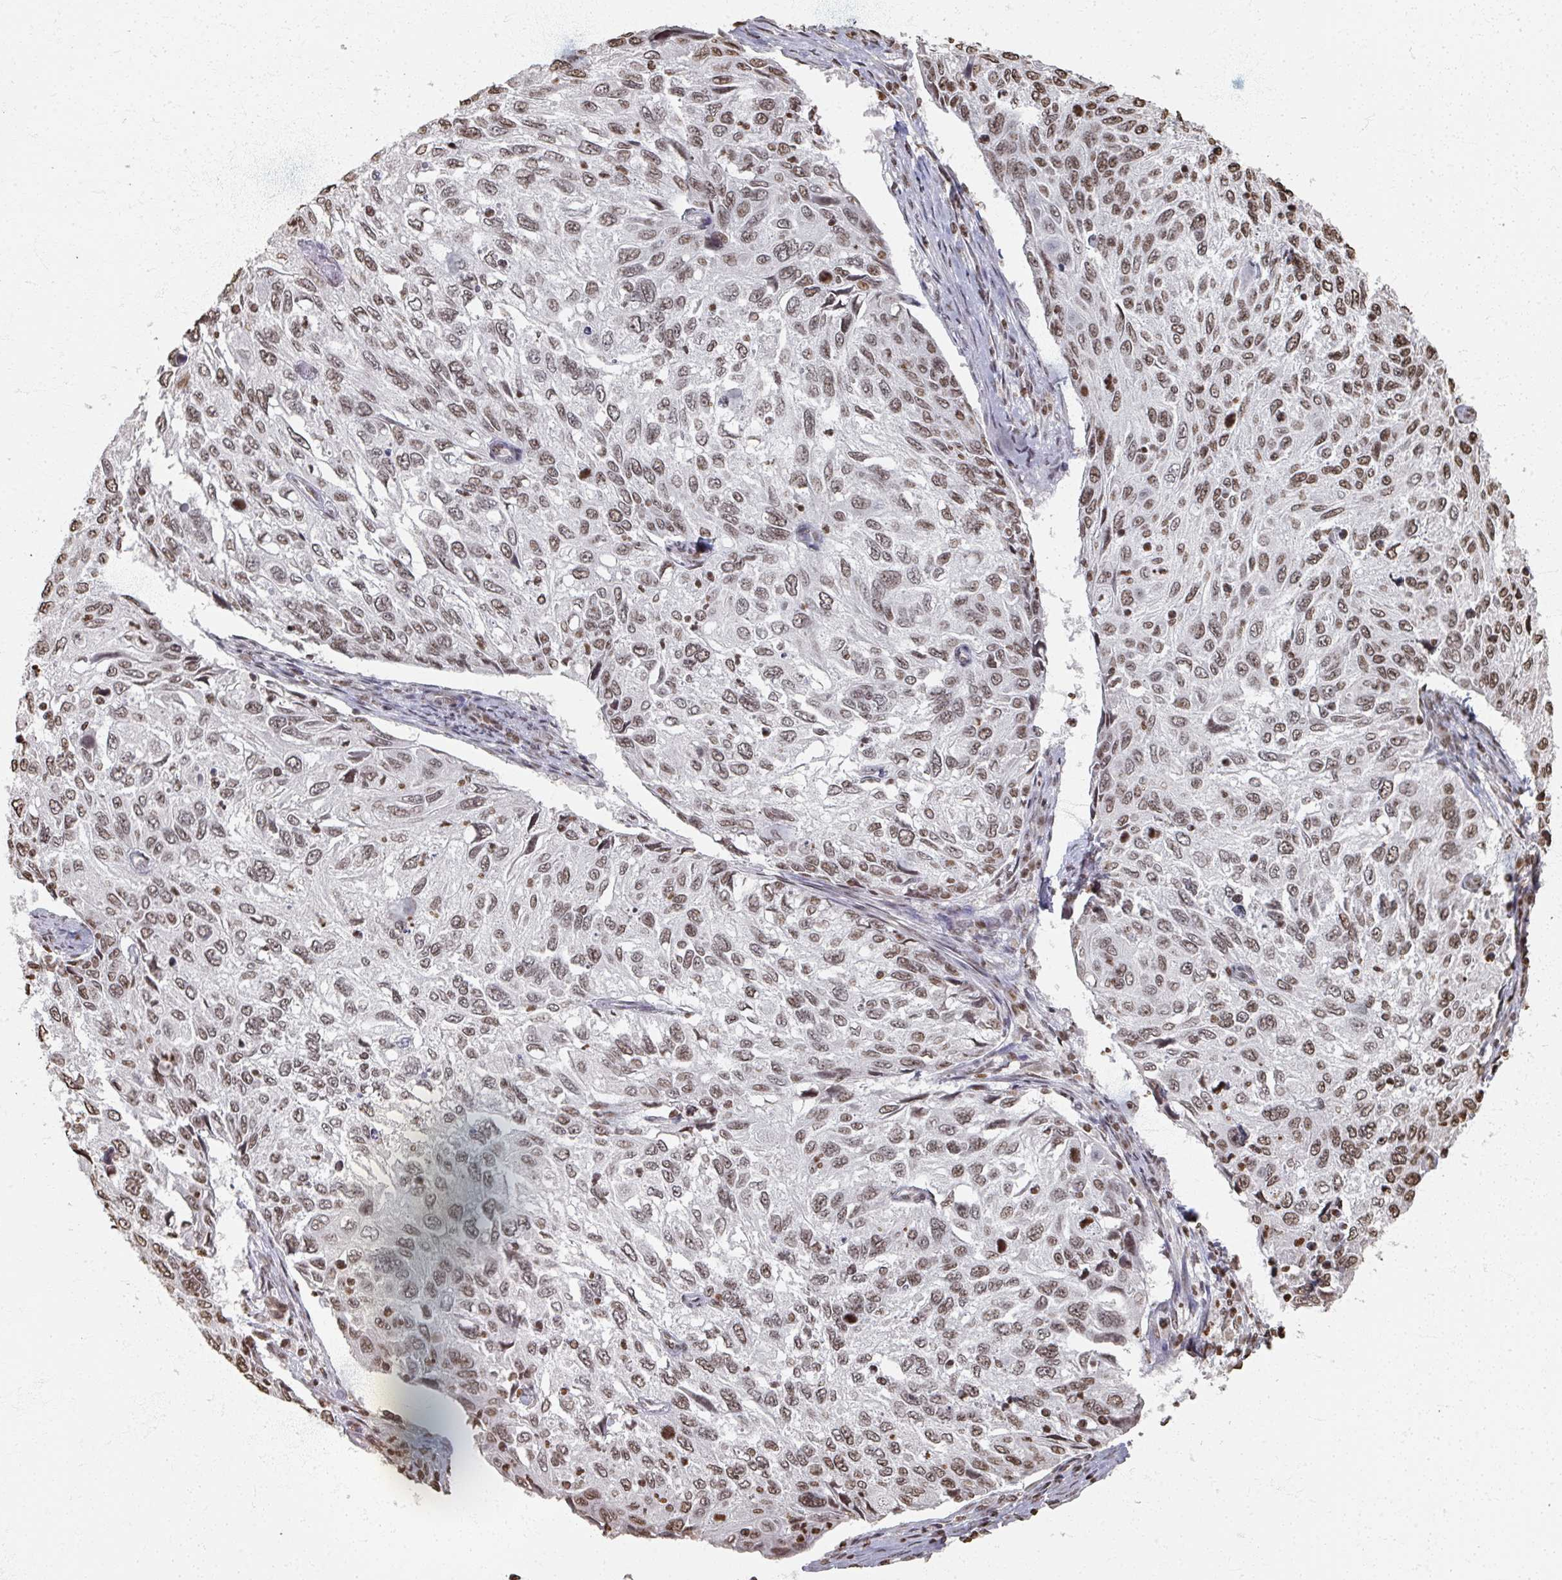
{"staining": {"intensity": "moderate", "quantity": ">75%", "location": "nuclear"}, "tissue": "cervical cancer", "cell_type": "Tumor cells", "image_type": "cancer", "snomed": [{"axis": "morphology", "description": "Squamous cell carcinoma, NOS"}, {"axis": "topography", "description": "Cervix"}], "caption": "Immunohistochemical staining of human cervical squamous cell carcinoma demonstrates medium levels of moderate nuclear protein staining in about >75% of tumor cells.", "gene": "DCUN1D5", "patient": {"sex": "female", "age": 70}}